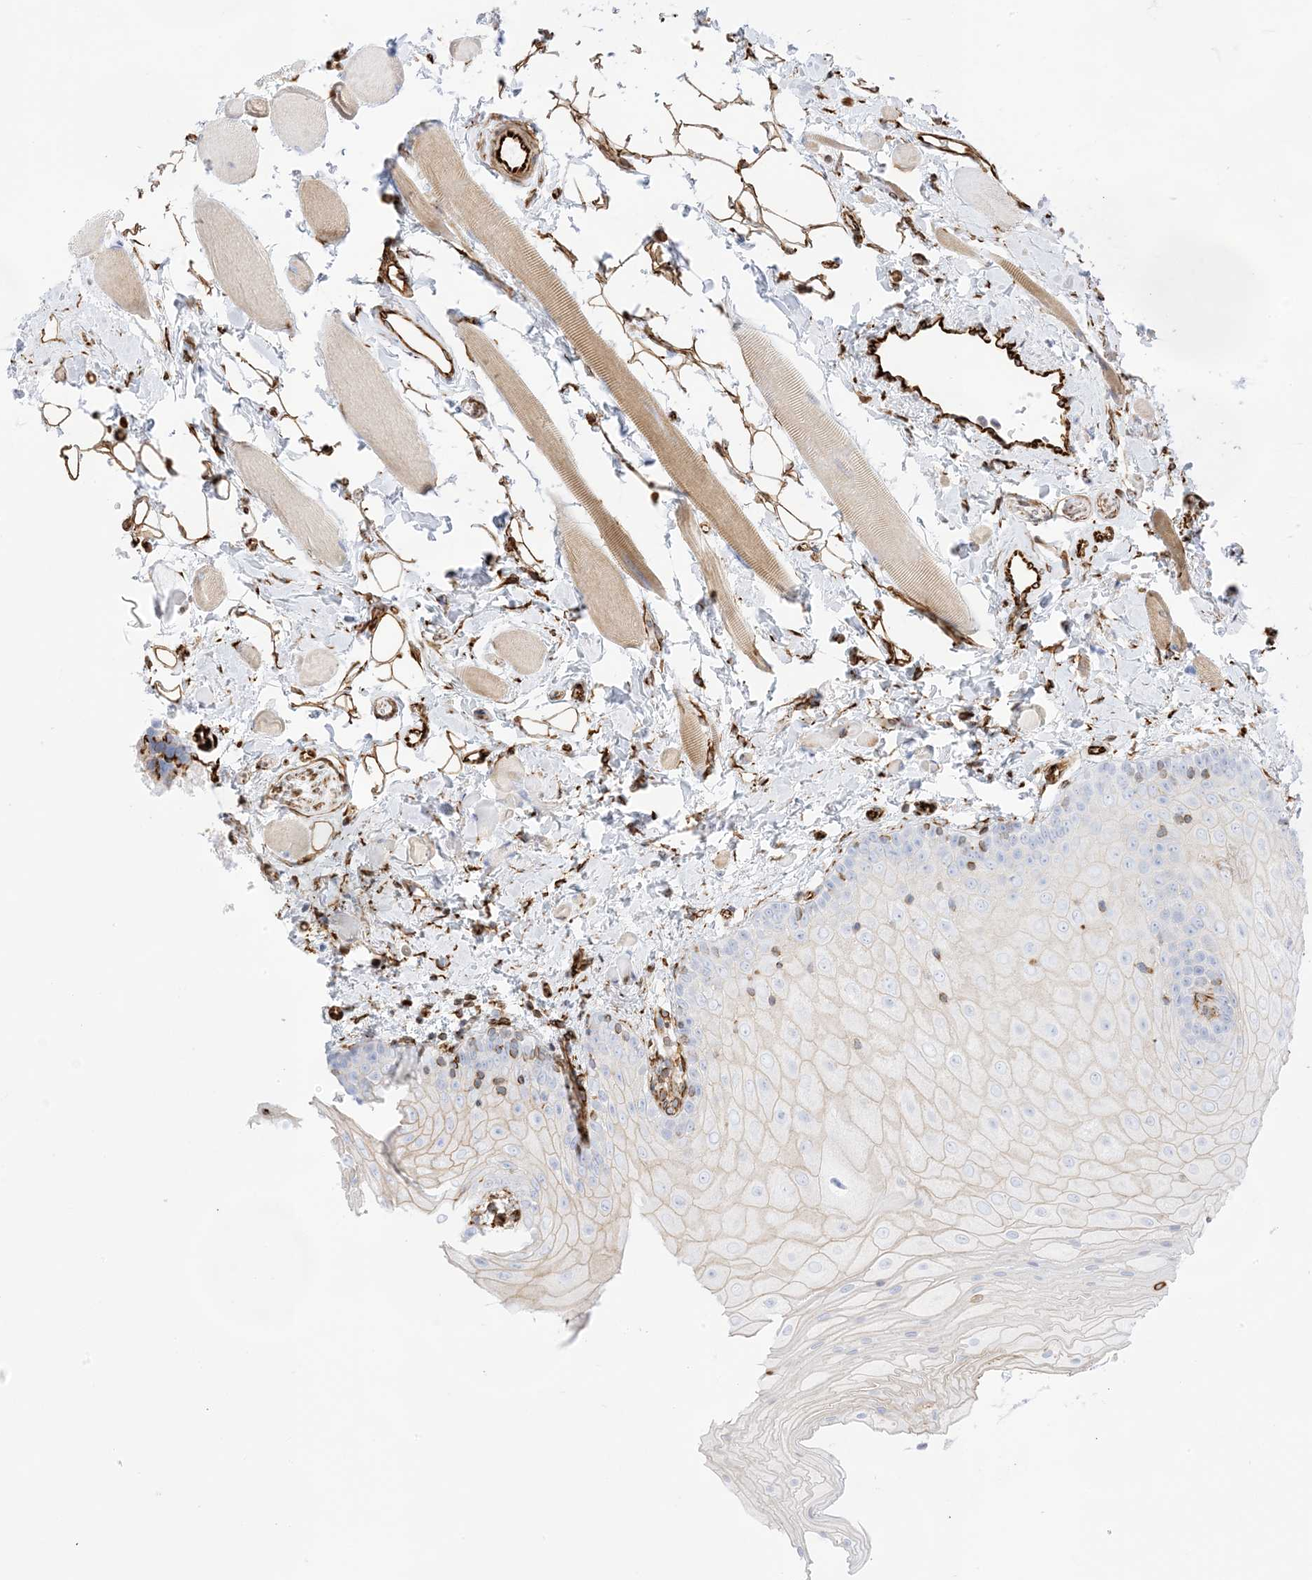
{"staining": {"intensity": "weak", "quantity": "<25%", "location": "cytoplasmic/membranous"}, "tissue": "oral mucosa", "cell_type": "Squamous epithelial cells", "image_type": "normal", "snomed": [{"axis": "morphology", "description": "Normal tissue, NOS"}, {"axis": "topography", "description": "Oral tissue"}], "caption": "High power microscopy histopathology image of an immunohistochemistry (IHC) photomicrograph of normal oral mucosa, revealing no significant positivity in squamous epithelial cells. (Immunohistochemistry (ihc), brightfield microscopy, high magnification).", "gene": "PID1", "patient": {"sex": "male", "age": 28}}